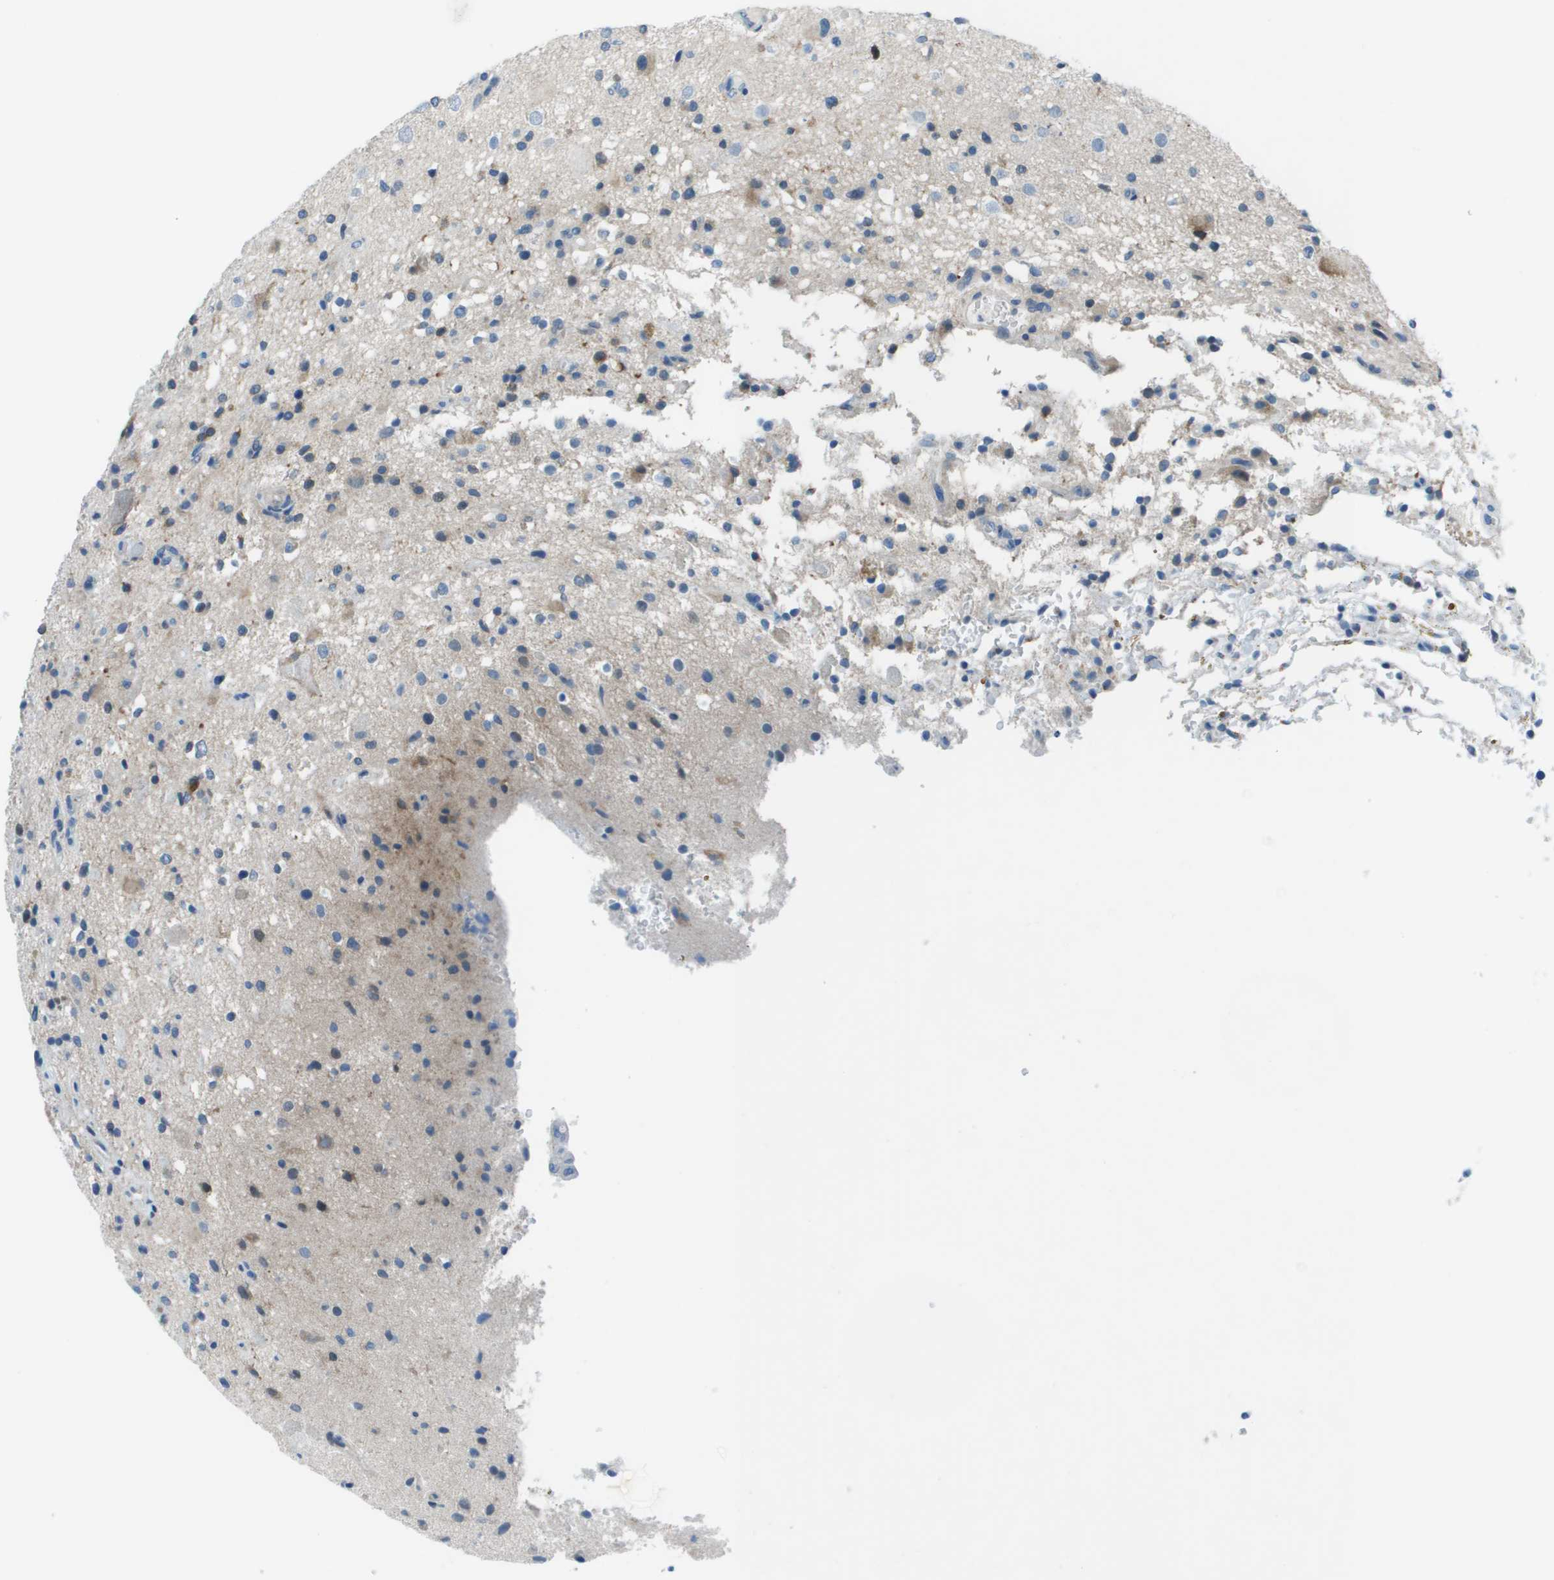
{"staining": {"intensity": "weak", "quantity": "<25%", "location": "cytoplasmic/membranous"}, "tissue": "glioma", "cell_type": "Tumor cells", "image_type": "cancer", "snomed": [{"axis": "morphology", "description": "Glioma, malignant, High grade"}, {"axis": "topography", "description": "Brain"}], "caption": "Immunohistochemical staining of malignant high-grade glioma displays no significant positivity in tumor cells.", "gene": "STIP1", "patient": {"sex": "male", "age": 33}}